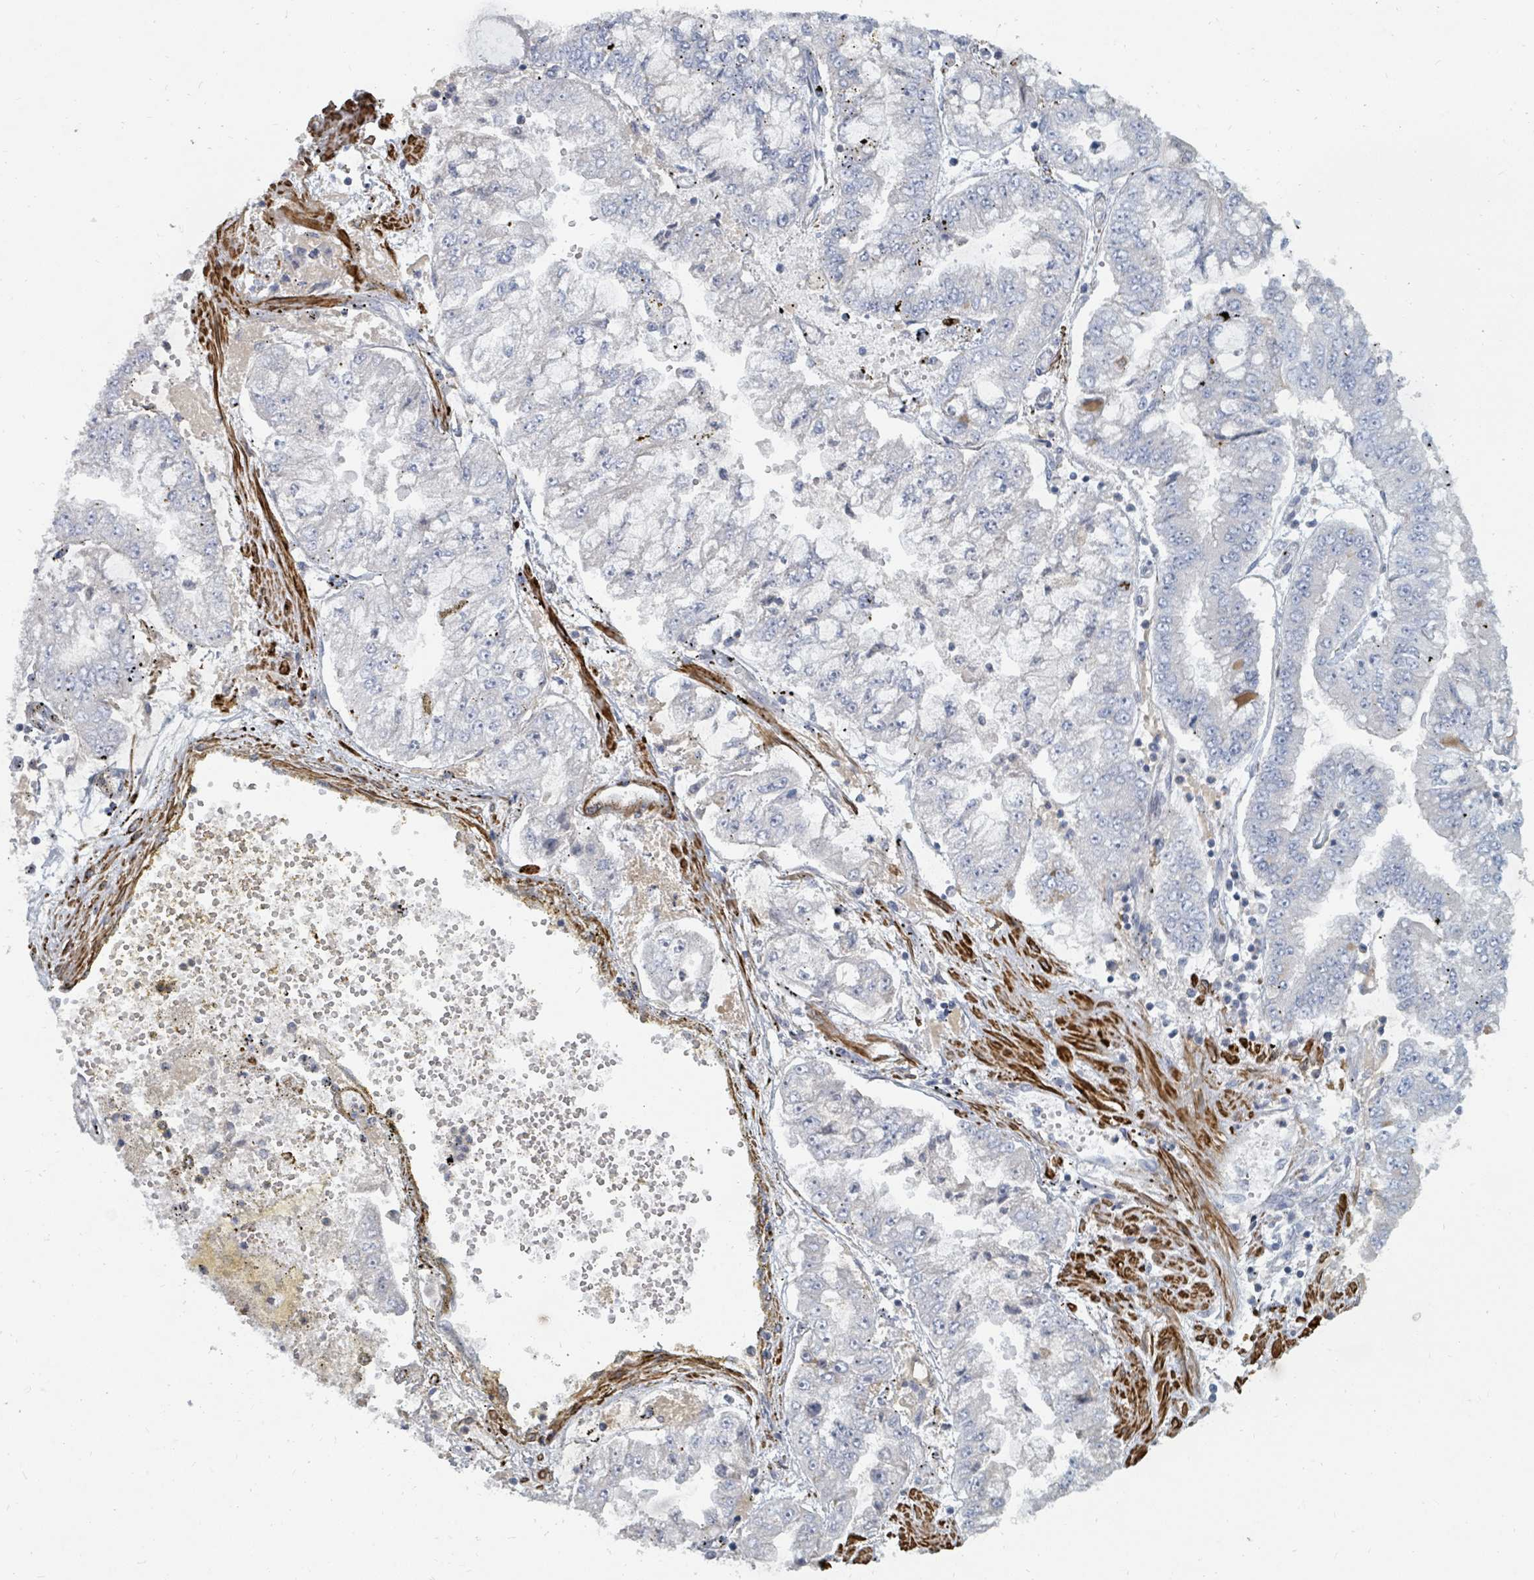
{"staining": {"intensity": "negative", "quantity": "none", "location": "none"}, "tissue": "stomach cancer", "cell_type": "Tumor cells", "image_type": "cancer", "snomed": [{"axis": "morphology", "description": "Adenocarcinoma, NOS"}, {"axis": "topography", "description": "Stomach"}], "caption": "Immunohistochemistry photomicrograph of adenocarcinoma (stomach) stained for a protein (brown), which demonstrates no expression in tumor cells.", "gene": "ARGFX", "patient": {"sex": "male", "age": 76}}